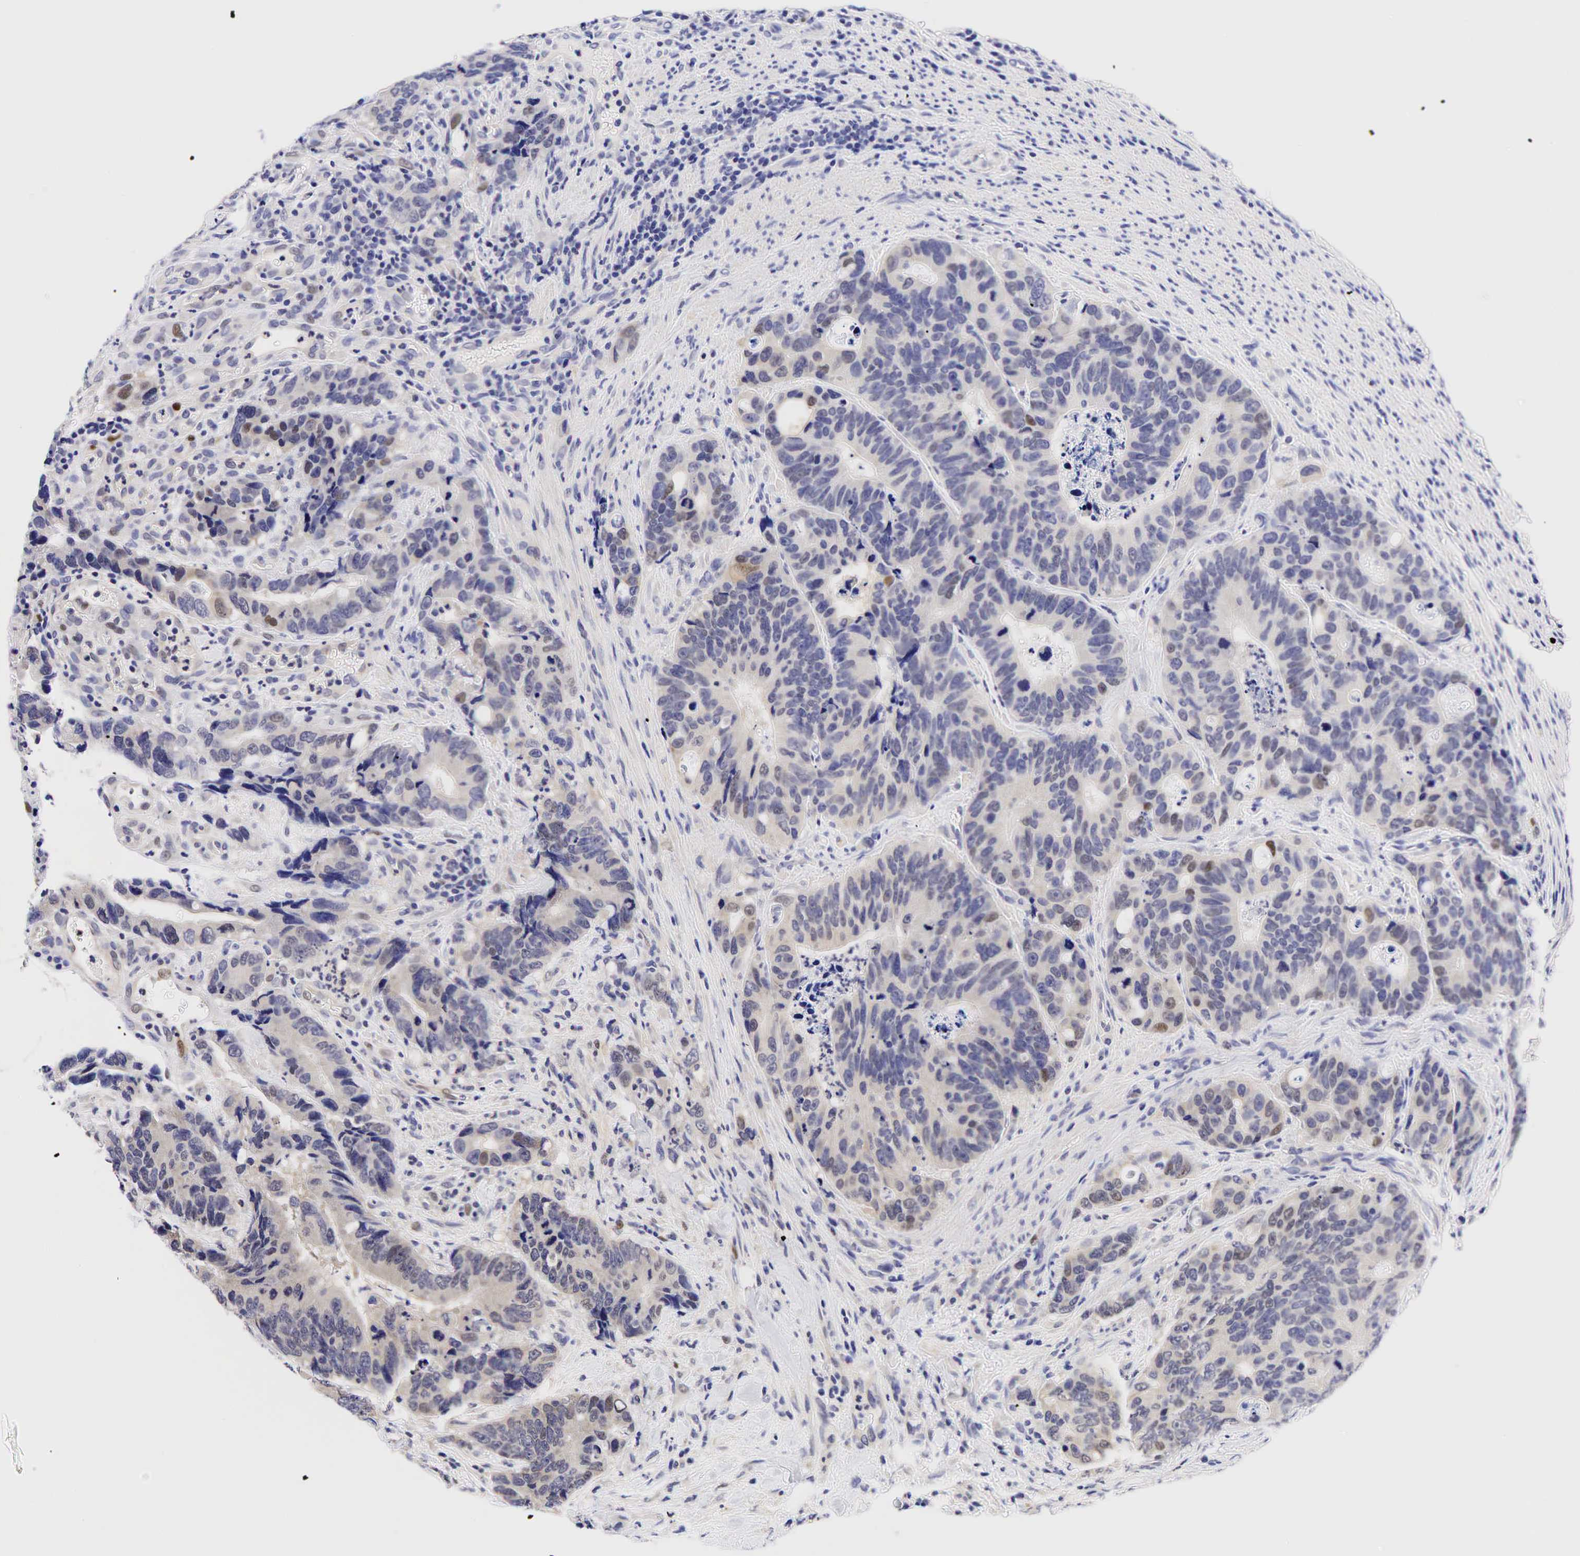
{"staining": {"intensity": "moderate", "quantity": "<25%", "location": "nuclear"}, "tissue": "colorectal cancer", "cell_type": "Tumor cells", "image_type": "cancer", "snomed": [{"axis": "morphology", "description": "Adenocarcinoma, NOS"}, {"axis": "topography", "description": "Colon"}], "caption": "A brown stain labels moderate nuclear expression of a protein in human colorectal adenocarcinoma tumor cells.", "gene": "CCND1", "patient": {"sex": "male", "age": 56}}